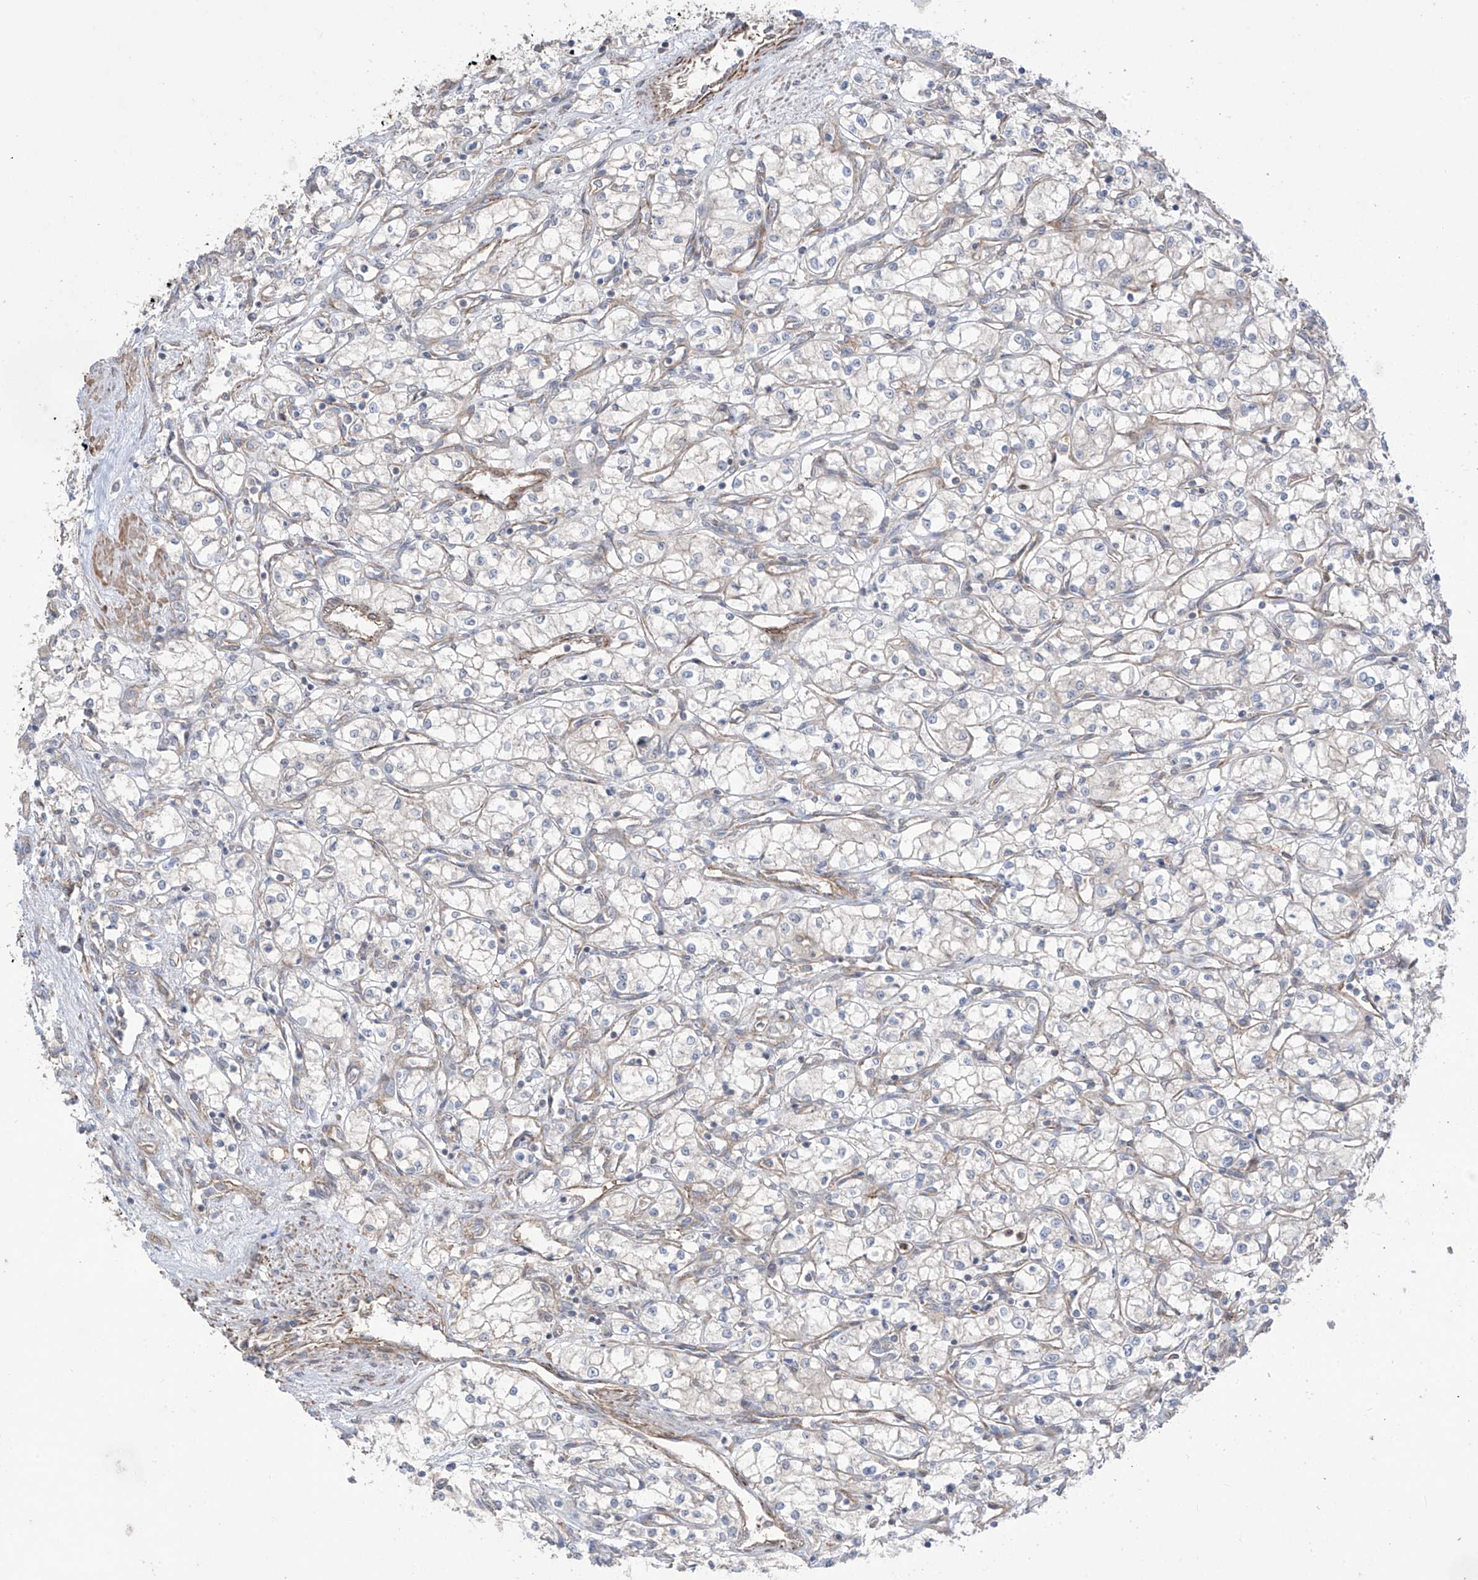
{"staining": {"intensity": "negative", "quantity": "none", "location": "none"}, "tissue": "renal cancer", "cell_type": "Tumor cells", "image_type": "cancer", "snomed": [{"axis": "morphology", "description": "Adenocarcinoma, NOS"}, {"axis": "topography", "description": "Kidney"}], "caption": "There is no significant positivity in tumor cells of renal cancer.", "gene": "TRMU", "patient": {"sex": "male", "age": 59}}